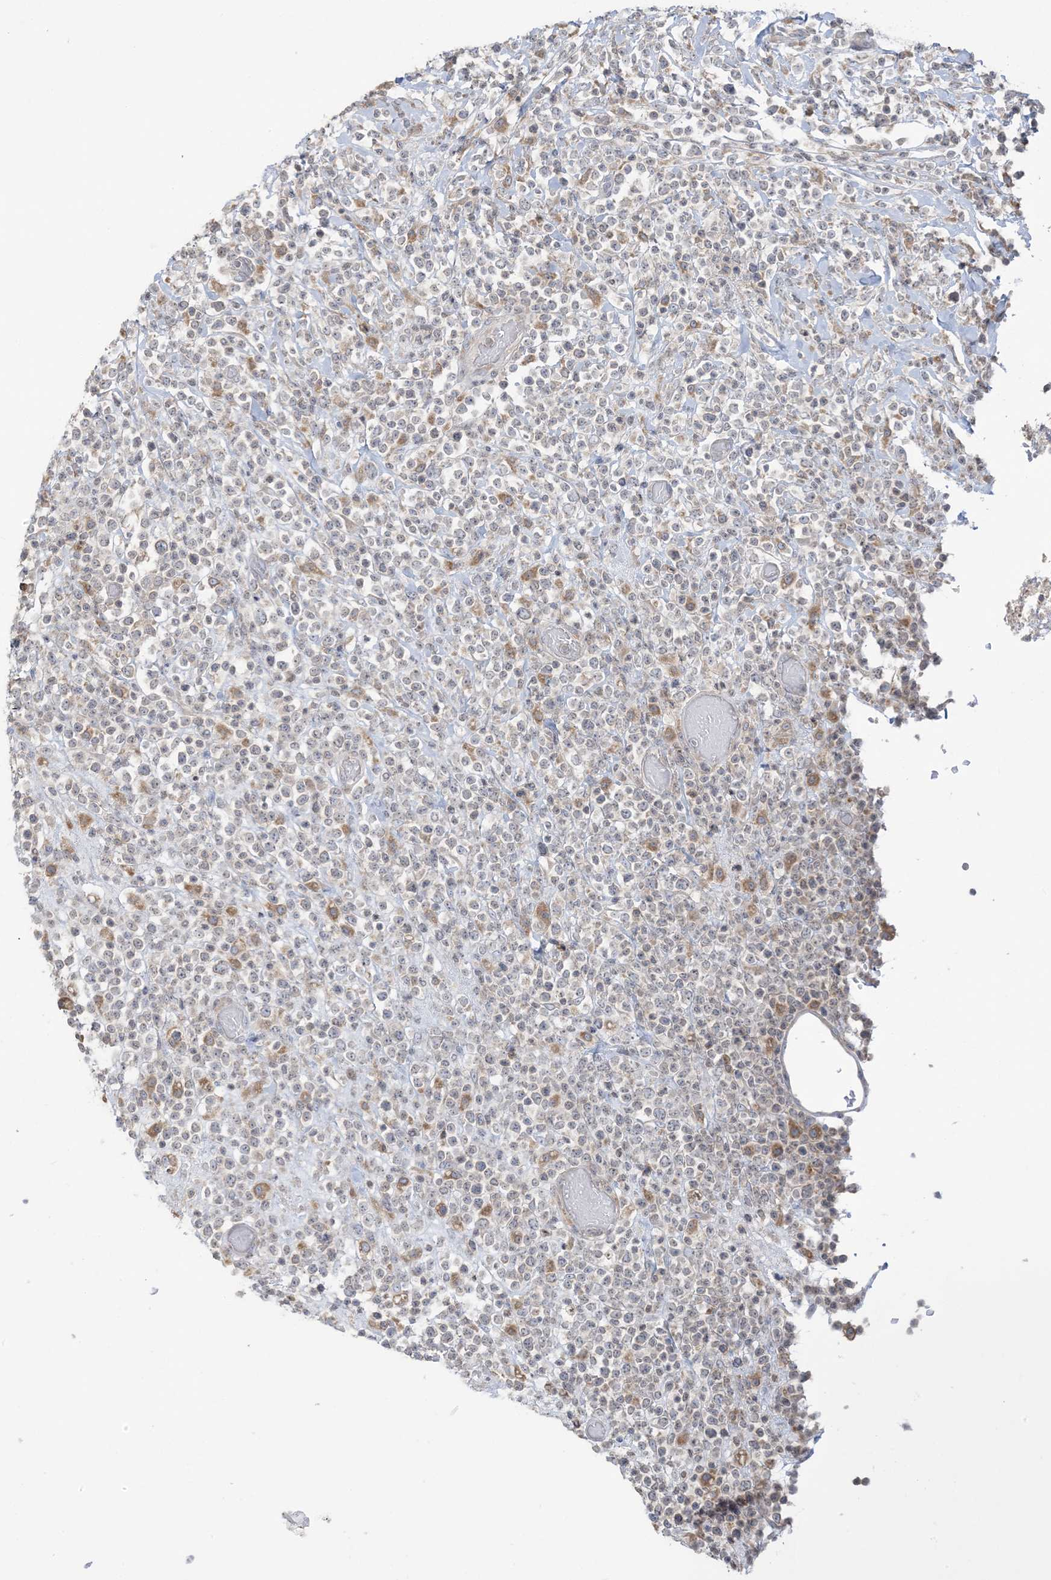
{"staining": {"intensity": "moderate", "quantity": "<25%", "location": "cytoplasmic/membranous"}, "tissue": "lymphoma", "cell_type": "Tumor cells", "image_type": "cancer", "snomed": [{"axis": "morphology", "description": "Malignant lymphoma, non-Hodgkin's type, High grade"}, {"axis": "topography", "description": "Colon"}], "caption": "Moderate cytoplasmic/membranous positivity is appreciated in about <25% of tumor cells in lymphoma.", "gene": "EEFSEC", "patient": {"sex": "female", "age": 53}}